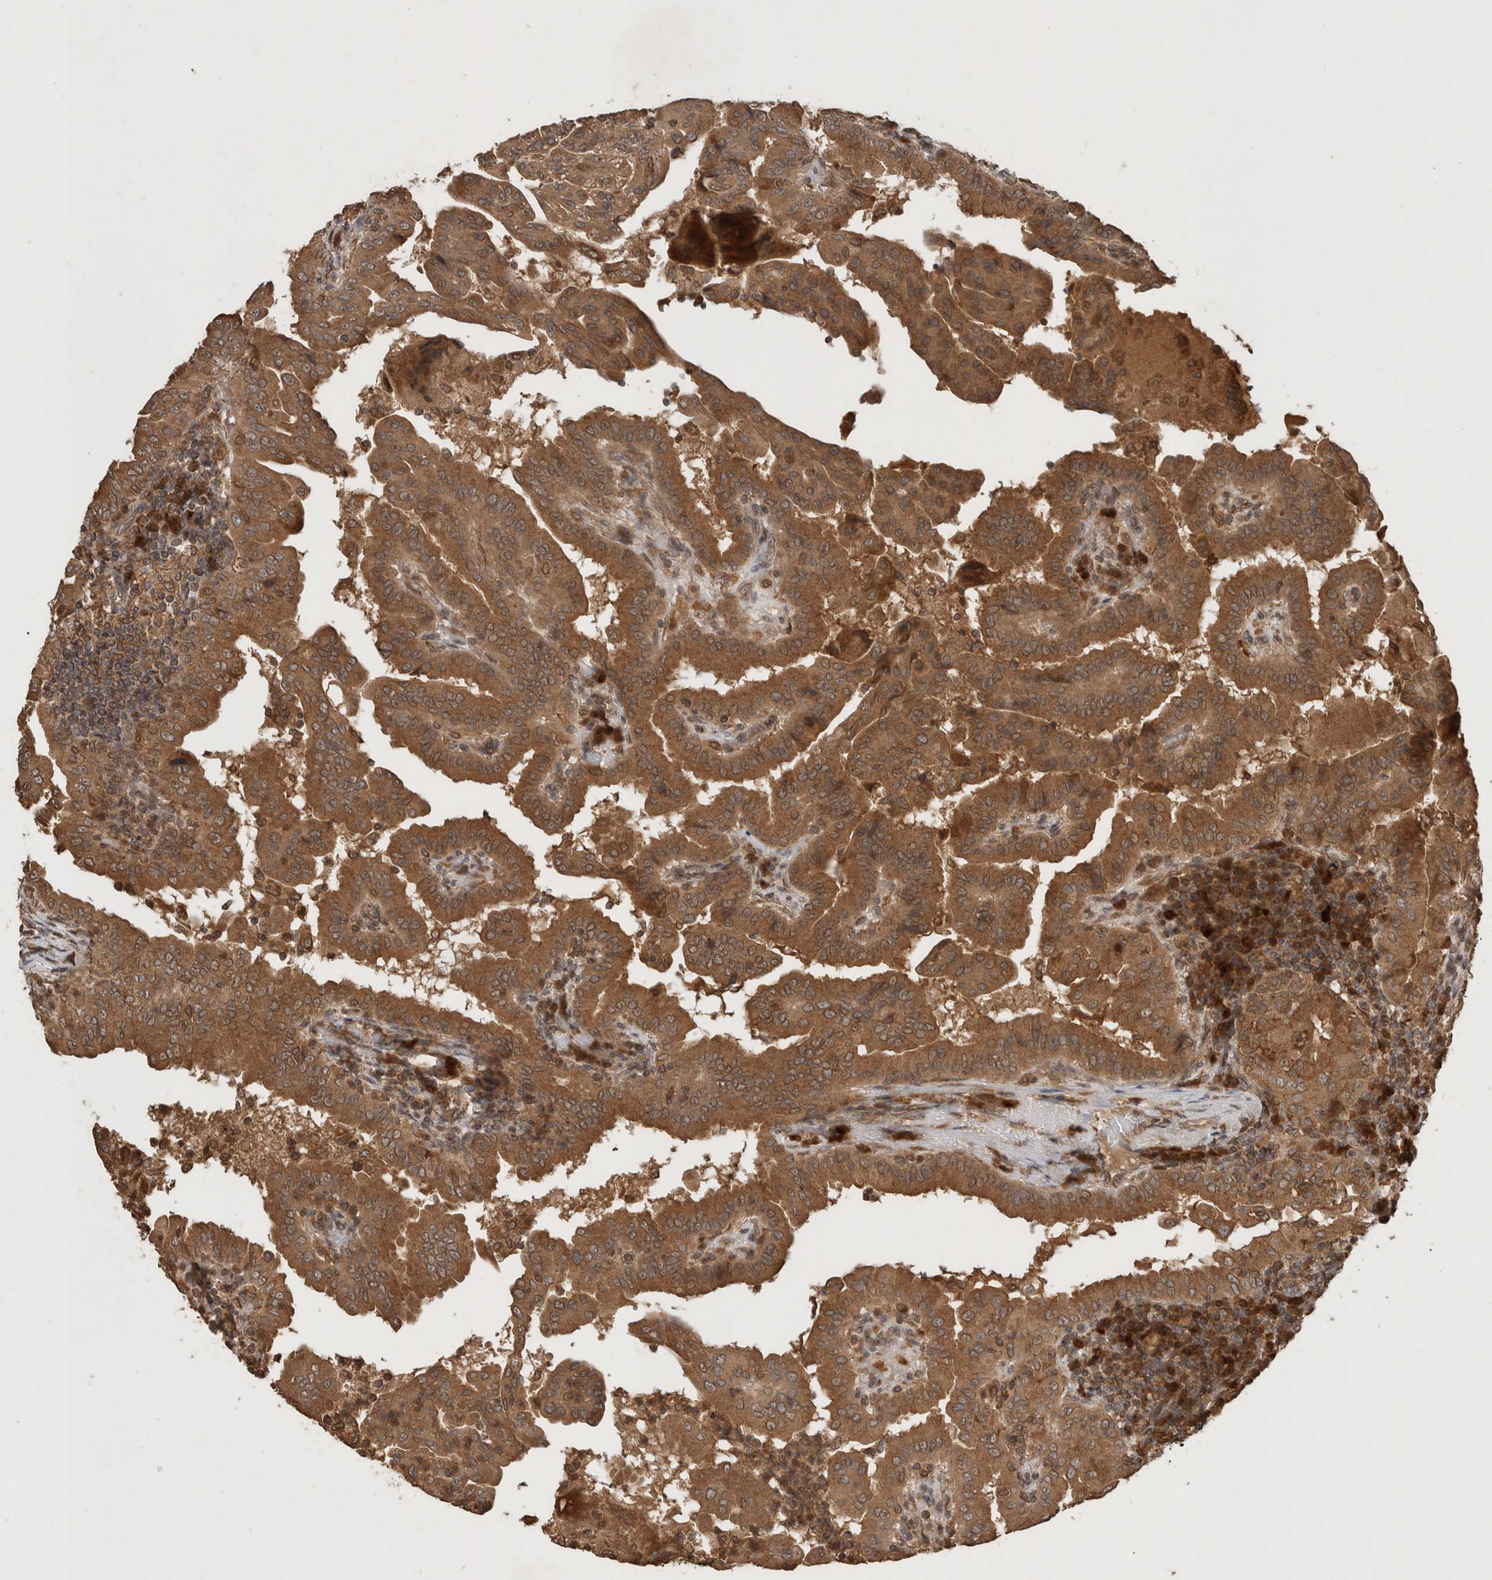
{"staining": {"intensity": "moderate", "quantity": ">75%", "location": "cytoplasmic/membranous"}, "tissue": "thyroid cancer", "cell_type": "Tumor cells", "image_type": "cancer", "snomed": [{"axis": "morphology", "description": "Papillary adenocarcinoma, NOS"}, {"axis": "topography", "description": "Thyroid gland"}], "caption": "This is a histology image of immunohistochemistry staining of thyroid papillary adenocarcinoma, which shows moderate staining in the cytoplasmic/membranous of tumor cells.", "gene": "OTUD7B", "patient": {"sex": "male", "age": 33}}